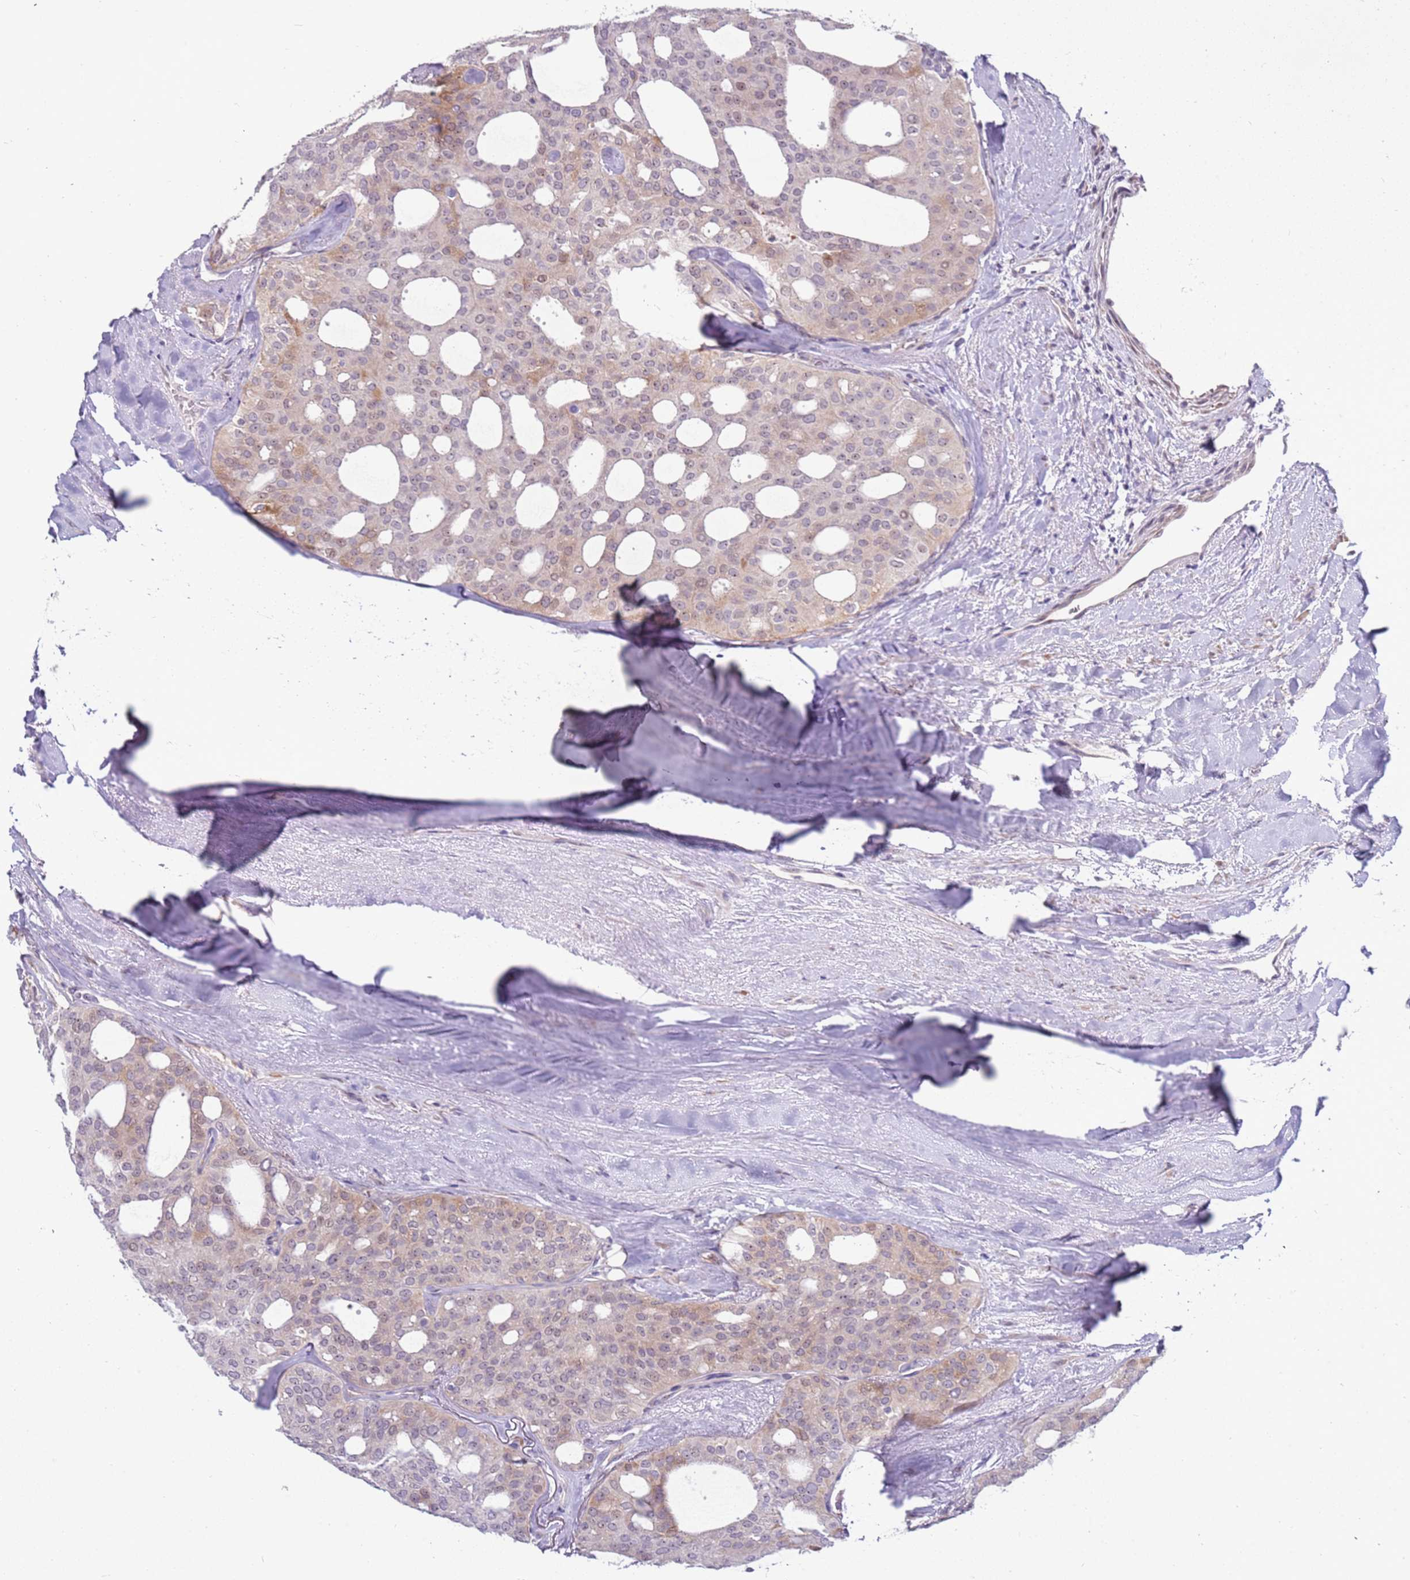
{"staining": {"intensity": "weak", "quantity": "25%-75%", "location": "cytoplasmic/membranous,nuclear"}, "tissue": "thyroid cancer", "cell_type": "Tumor cells", "image_type": "cancer", "snomed": [{"axis": "morphology", "description": "Follicular adenoma carcinoma, NOS"}, {"axis": "topography", "description": "Thyroid gland"}], "caption": "A brown stain highlights weak cytoplasmic/membranous and nuclear staining of a protein in human follicular adenoma carcinoma (thyroid) tumor cells. (DAB IHC with brightfield microscopy, high magnification).", "gene": "UCMA", "patient": {"sex": "male", "age": 75}}